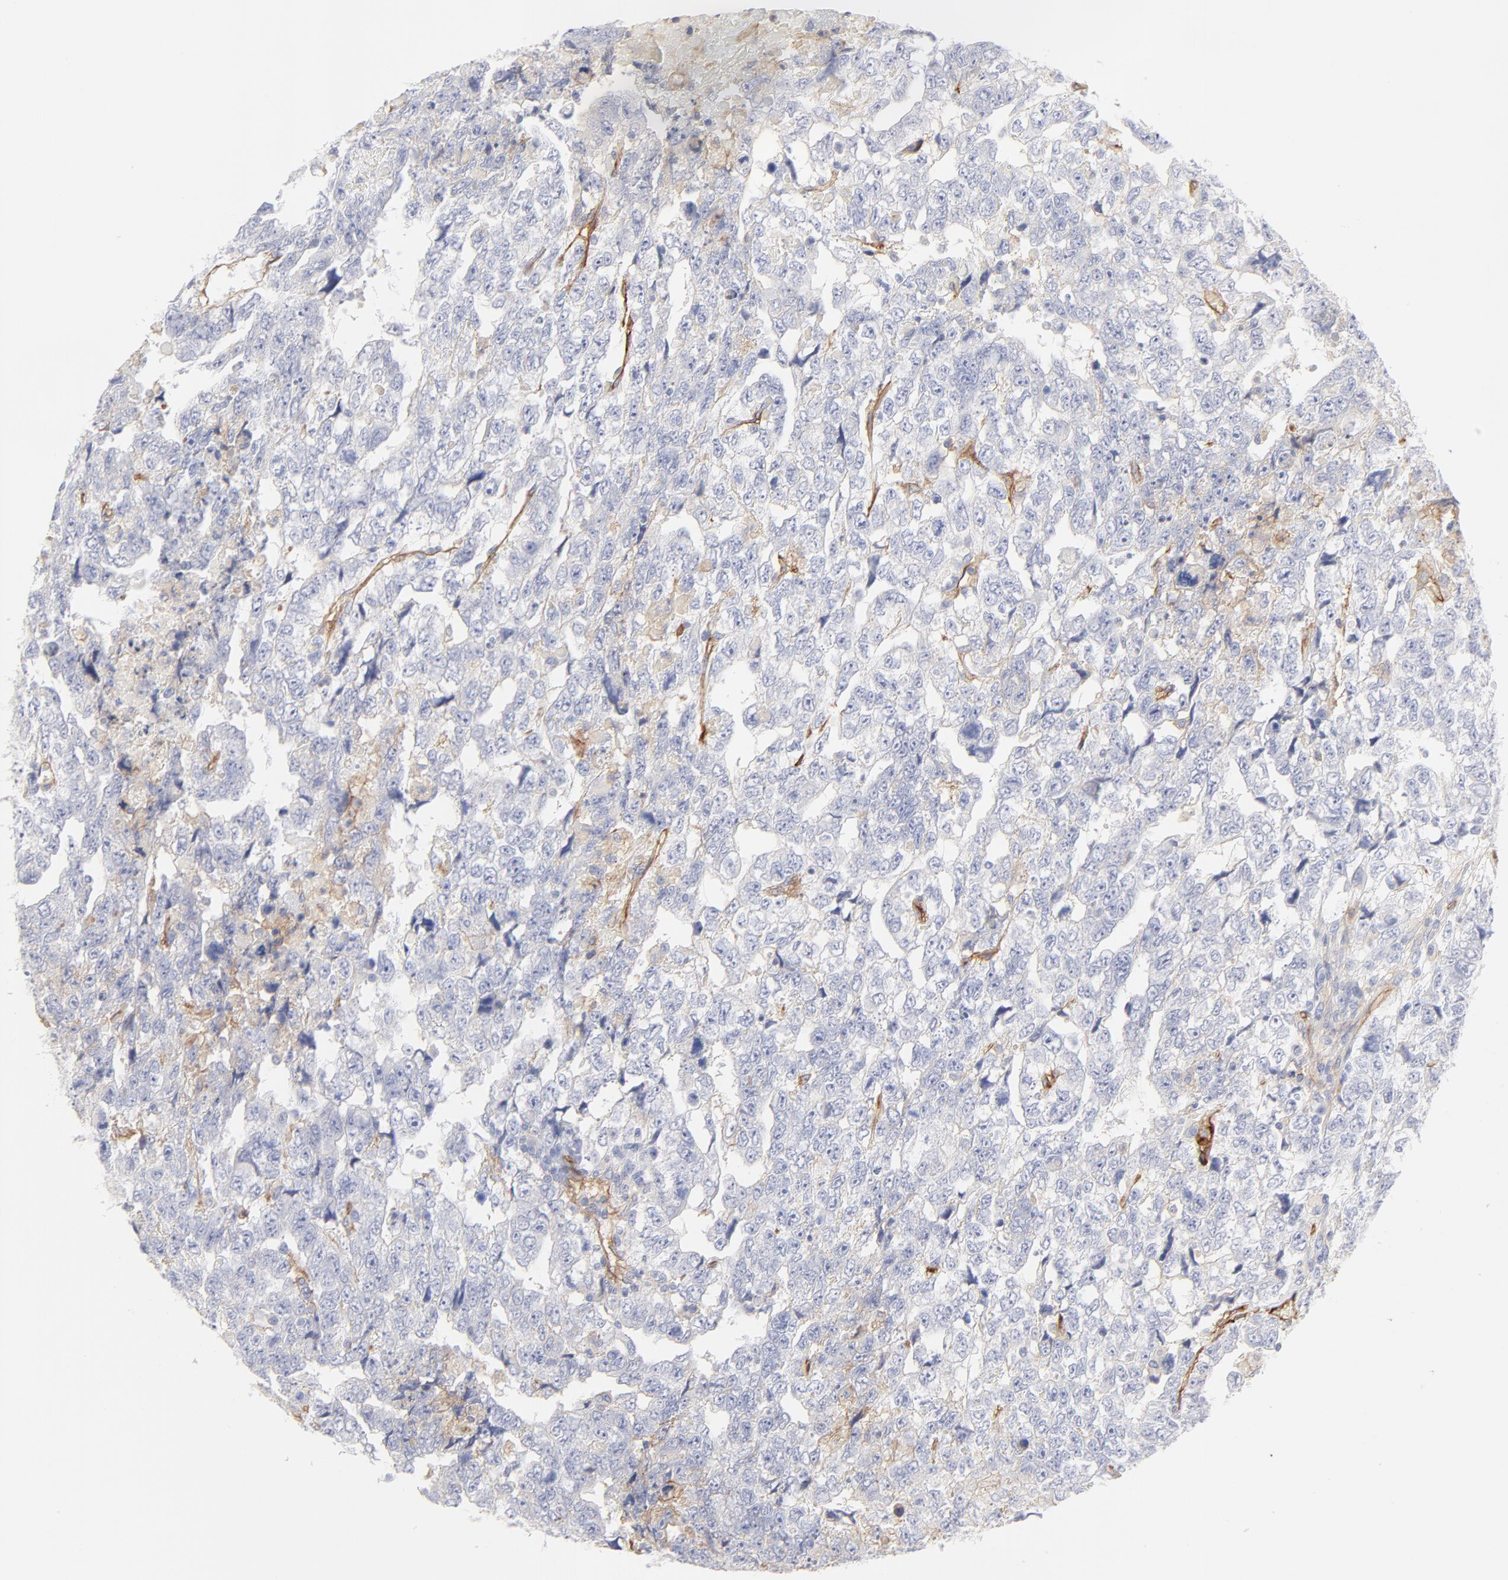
{"staining": {"intensity": "negative", "quantity": "none", "location": "none"}, "tissue": "testis cancer", "cell_type": "Tumor cells", "image_type": "cancer", "snomed": [{"axis": "morphology", "description": "Carcinoma, Embryonal, NOS"}, {"axis": "topography", "description": "Testis"}], "caption": "Immunohistochemical staining of testis cancer (embryonal carcinoma) exhibits no significant positivity in tumor cells.", "gene": "ITGA5", "patient": {"sex": "male", "age": 36}}